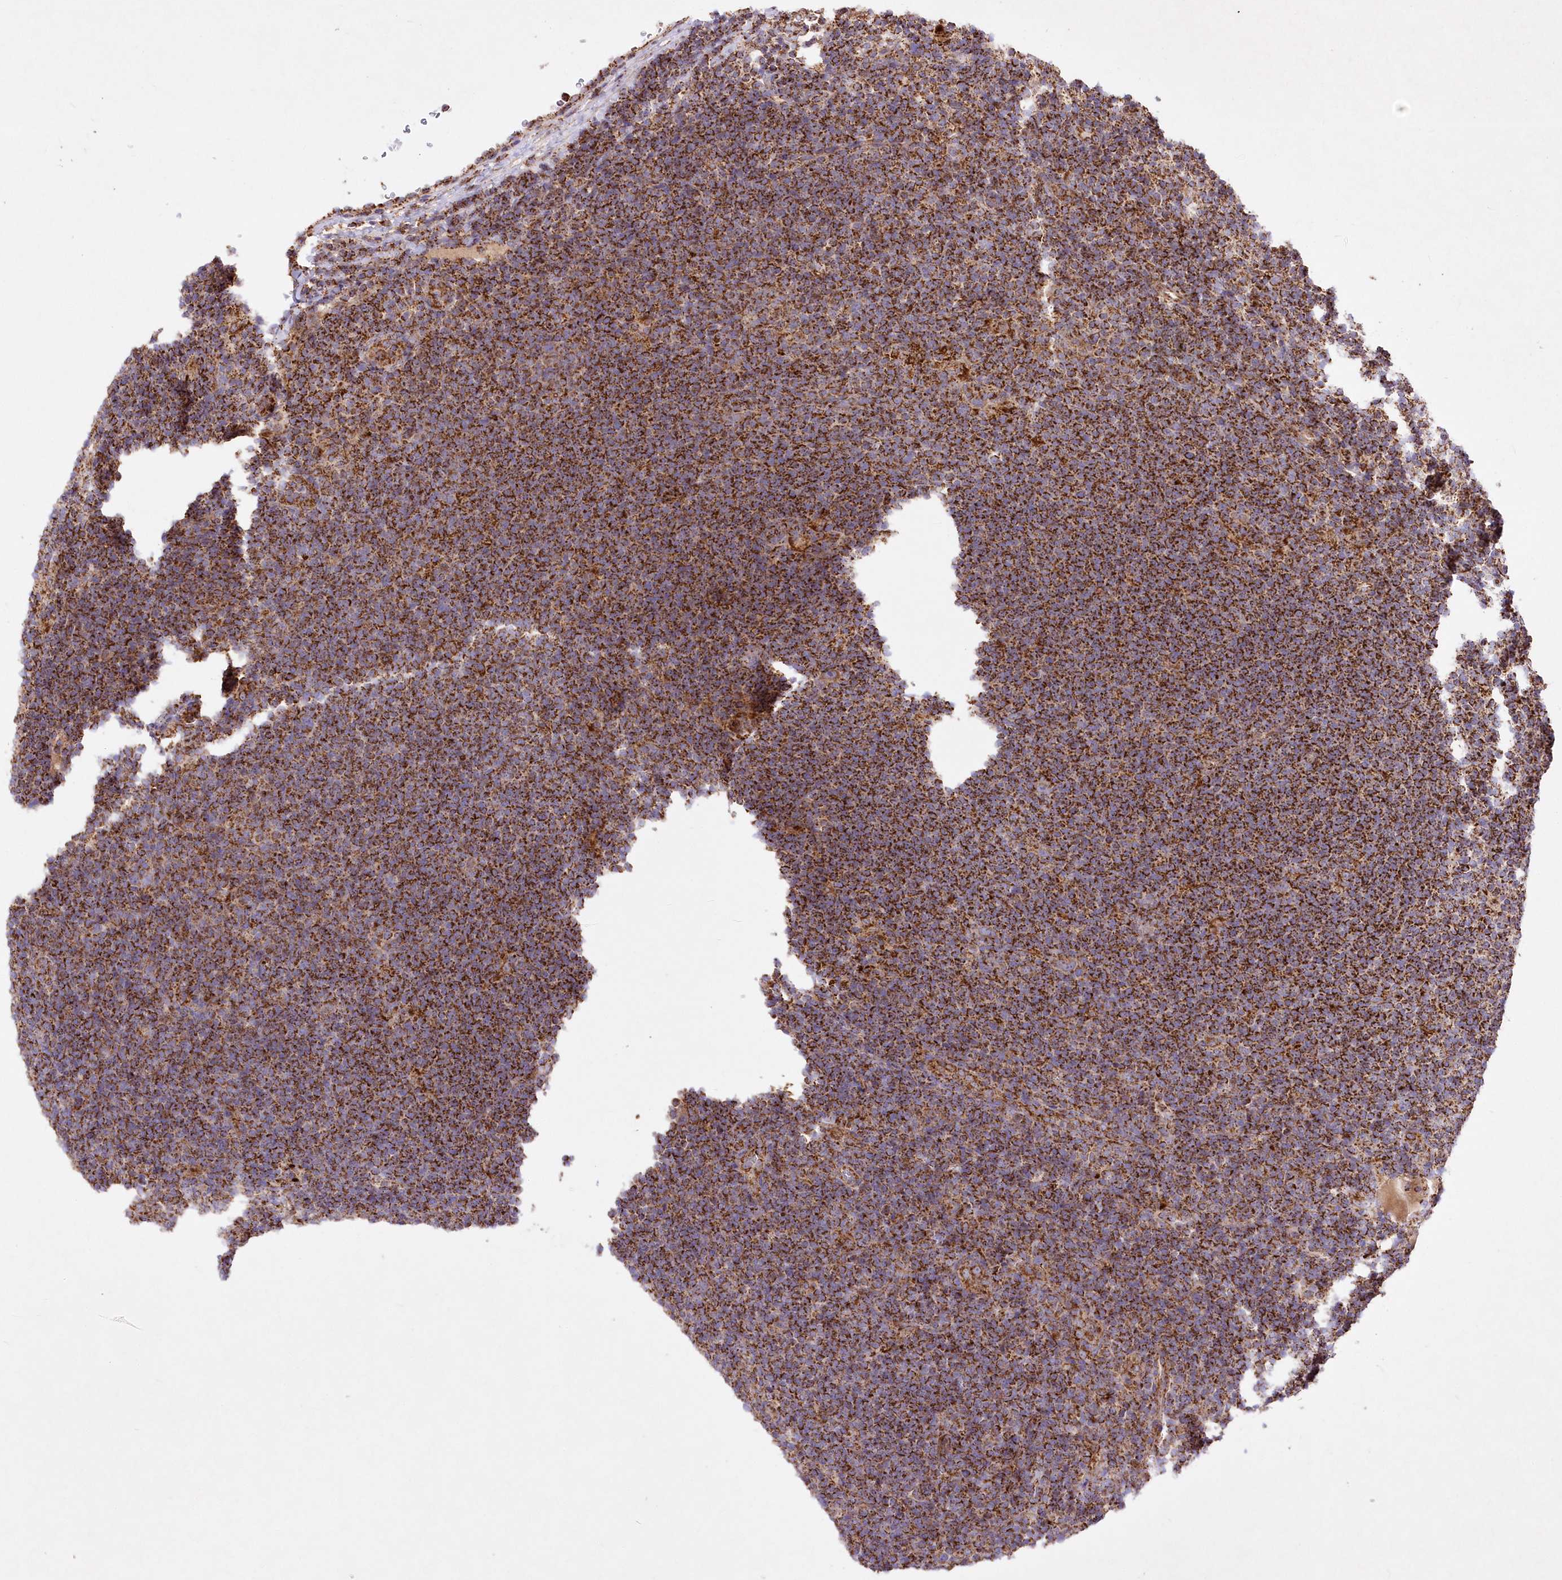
{"staining": {"intensity": "moderate", "quantity": ">75%", "location": "cytoplasmic/membranous"}, "tissue": "lymphoma", "cell_type": "Tumor cells", "image_type": "cancer", "snomed": [{"axis": "morphology", "description": "Hodgkin's disease, NOS"}, {"axis": "topography", "description": "Lymph node"}], "caption": "Immunohistochemistry image of human lymphoma stained for a protein (brown), which reveals medium levels of moderate cytoplasmic/membranous staining in about >75% of tumor cells.", "gene": "ASNSD1", "patient": {"sex": "female", "age": 57}}